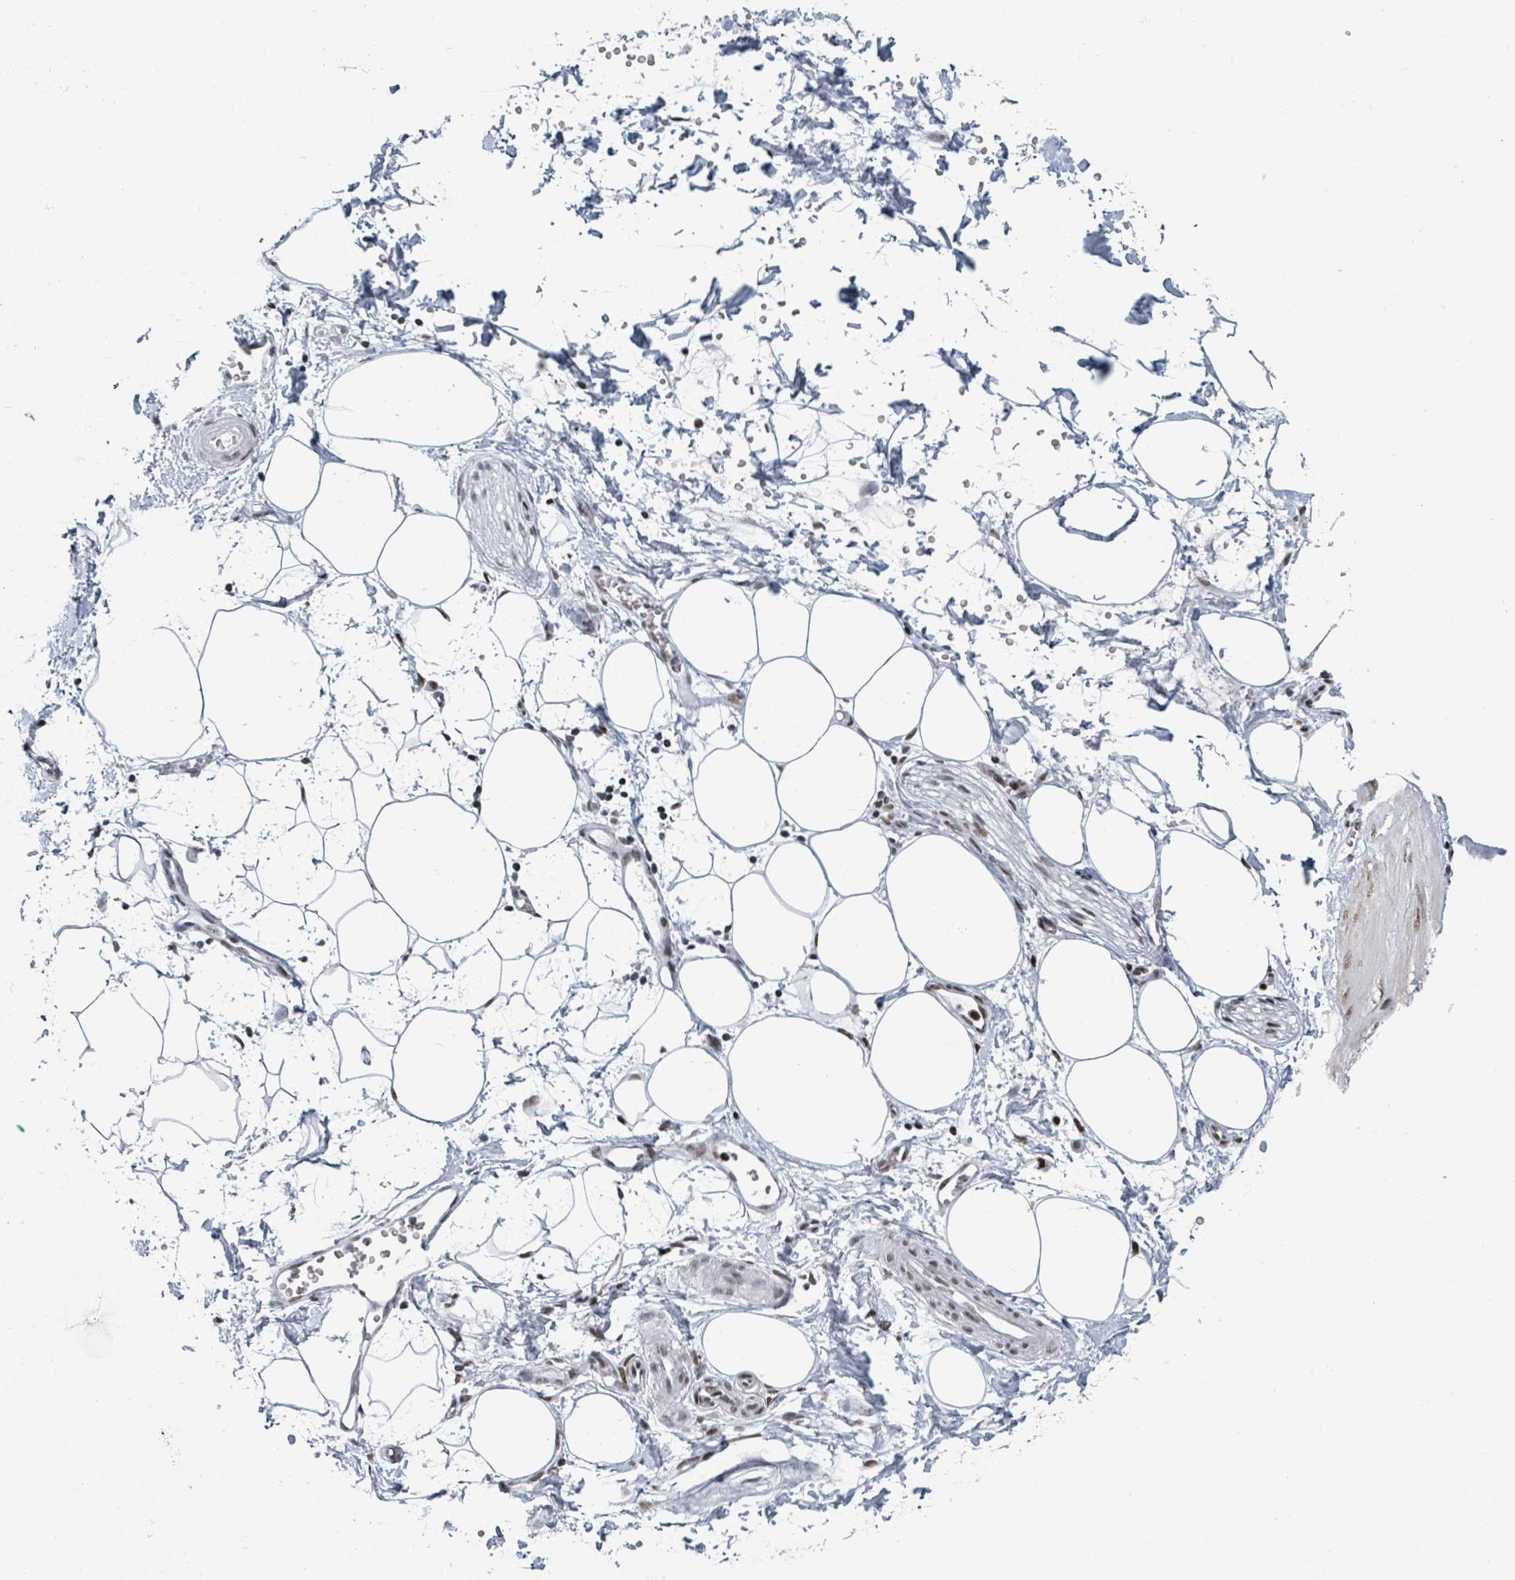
{"staining": {"intensity": "moderate", "quantity": ">75%", "location": "nuclear"}, "tissue": "adipose tissue", "cell_type": "Adipocytes", "image_type": "normal", "snomed": [{"axis": "morphology", "description": "Normal tissue, NOS"}, {"axis": "topography", "description": "Prostate"}, {"axis": "topography", "description": "Peripheral nerve tissue"}], "caption": "The histopathology image displays immunohistochemical staining of unremarkable adipose tissue. There is moderate nuclear staining is seen in approximately >75% of adipocytes.", "gene": "DHX16", "patient": {"sex": "male", "age": 55}}